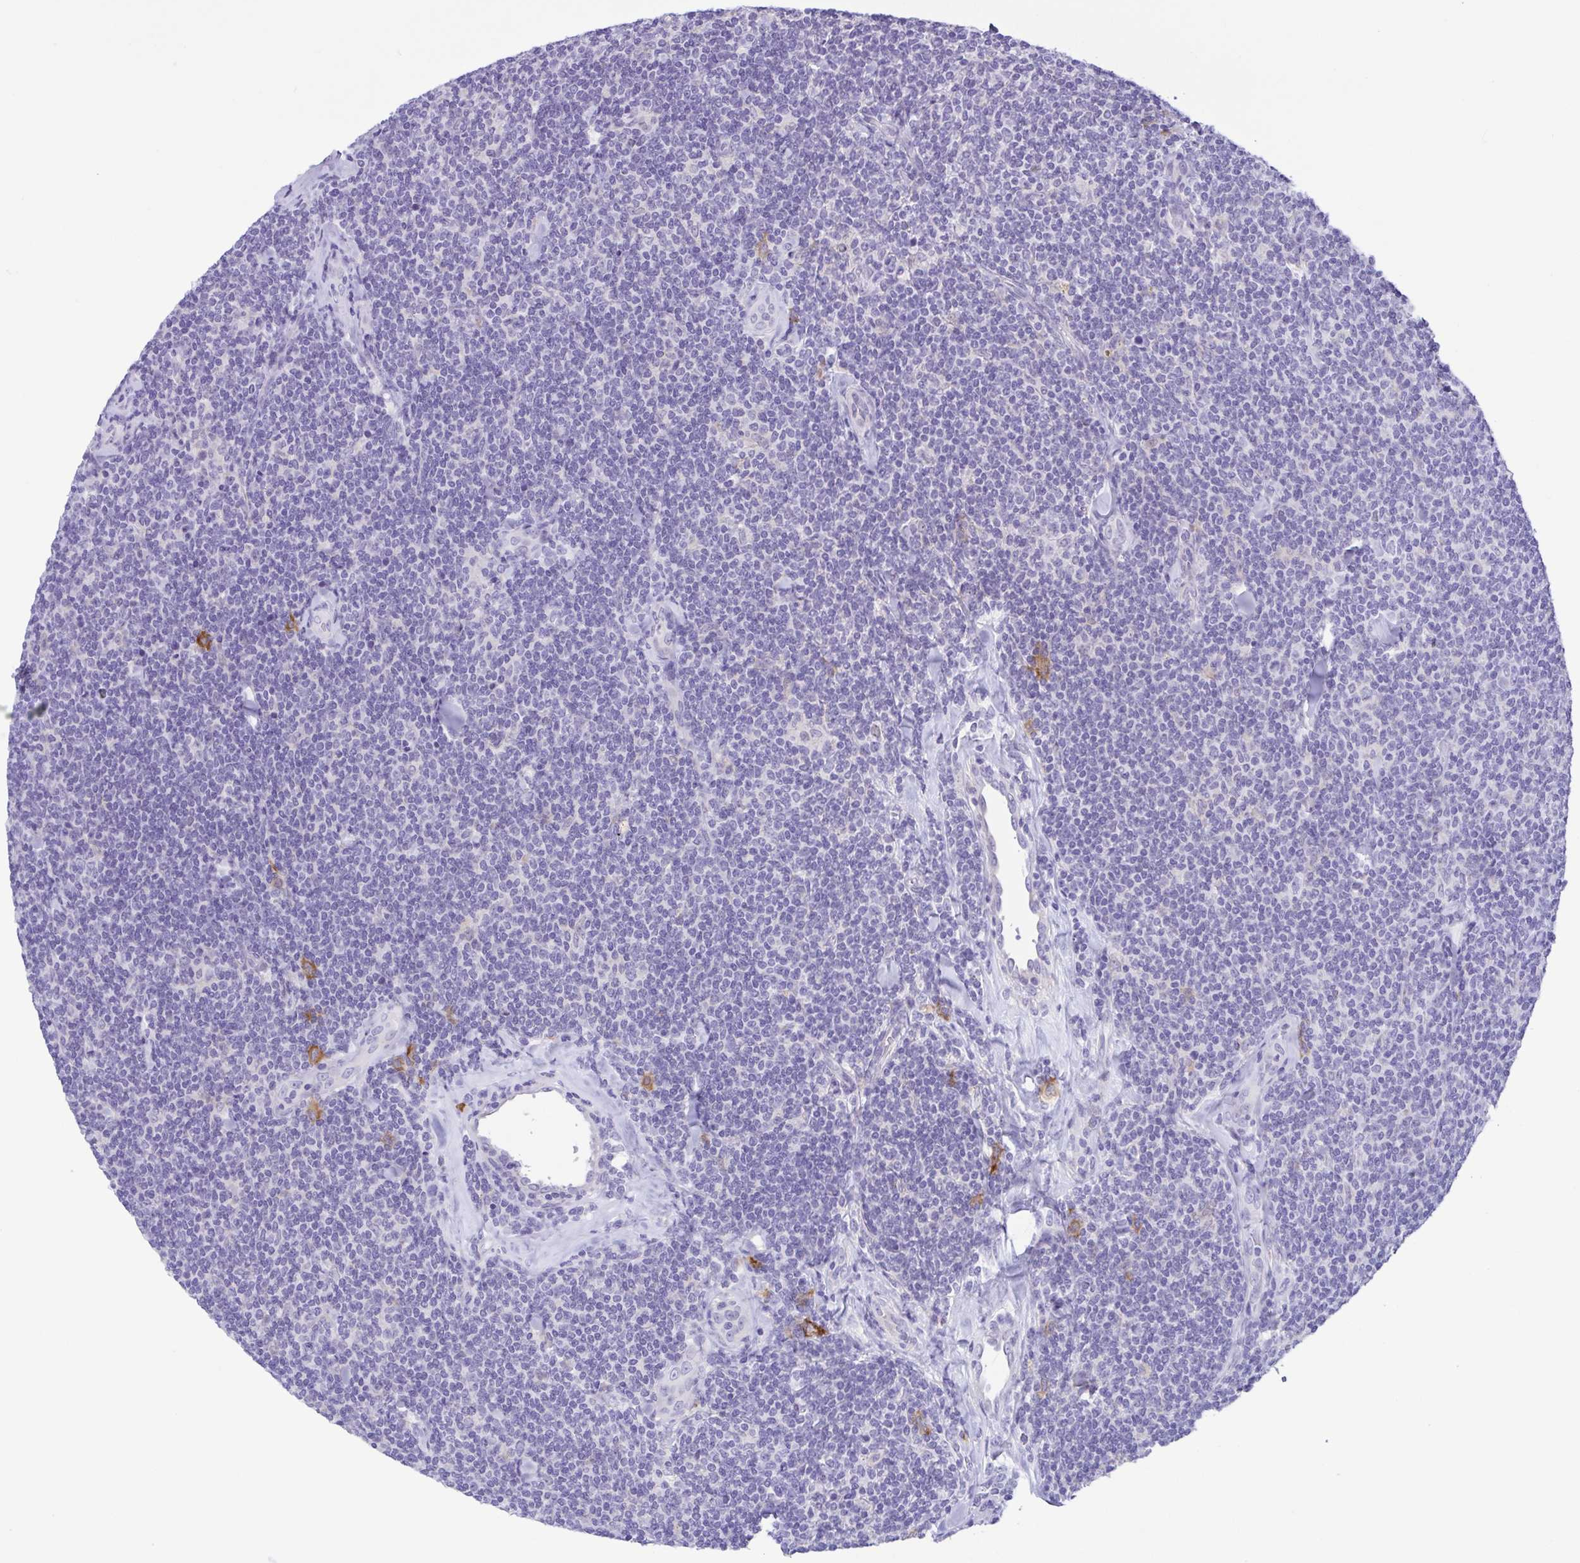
{"staining": {"intensity": "negative", "quantity": "none", "location": "none"}, "tissue": "lymphoma", "cell_type": "Tumor cells", "image_type": "cancer", "snomed": [{"axis": "morphology", "description": "Malignant lymphoma, non-Hodgkin's type, Low grade"}, {"axis": "topography", "description": "Lymph node"}], "caption": "A histopathology image of human low-grade malignant lymphoma, non-Hodgkin's type is negative for staining in tumor cells.", "gene": "TERT", "patient": {"sex": "female", "age": 56}}